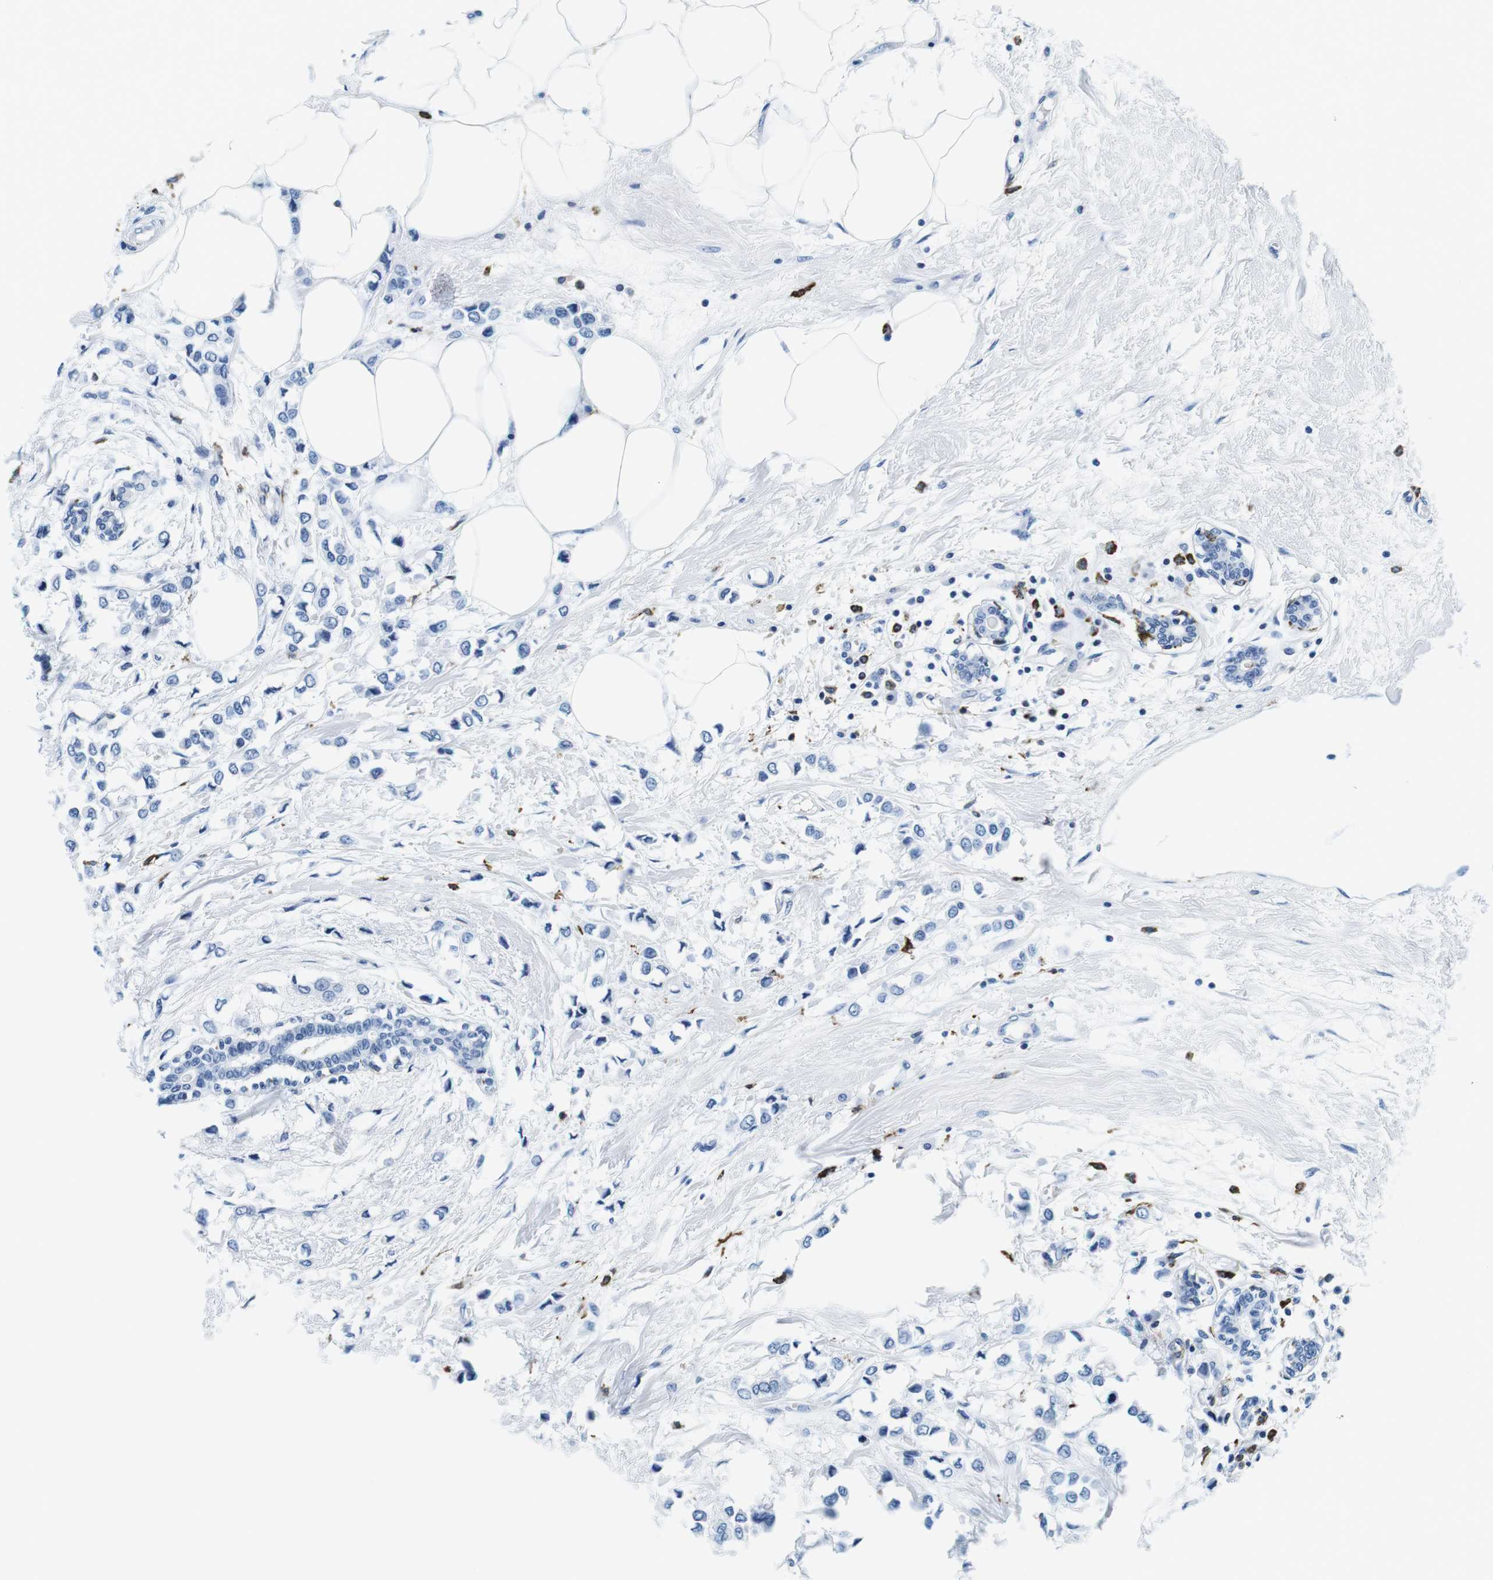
{"staining": {"intensity": "negative", "quantity": "none", "location": "none"}, "tissue": "breast cancer", "cell_type": "Tumor cells", "image_type": "cancer", "snomed": [{"axis": "morphology", "description": "Lobular carcinoma"}, {"axis": "topography", "description": "Breast"}], "caption": "A high-resolution histopathology image shows IHC staining of lobular carcinoma (breast), which demonstrates no significant expression in tumor cells.", "gene": "HLA-DRB1", "patient": {"sex": "female", "age": 51}}